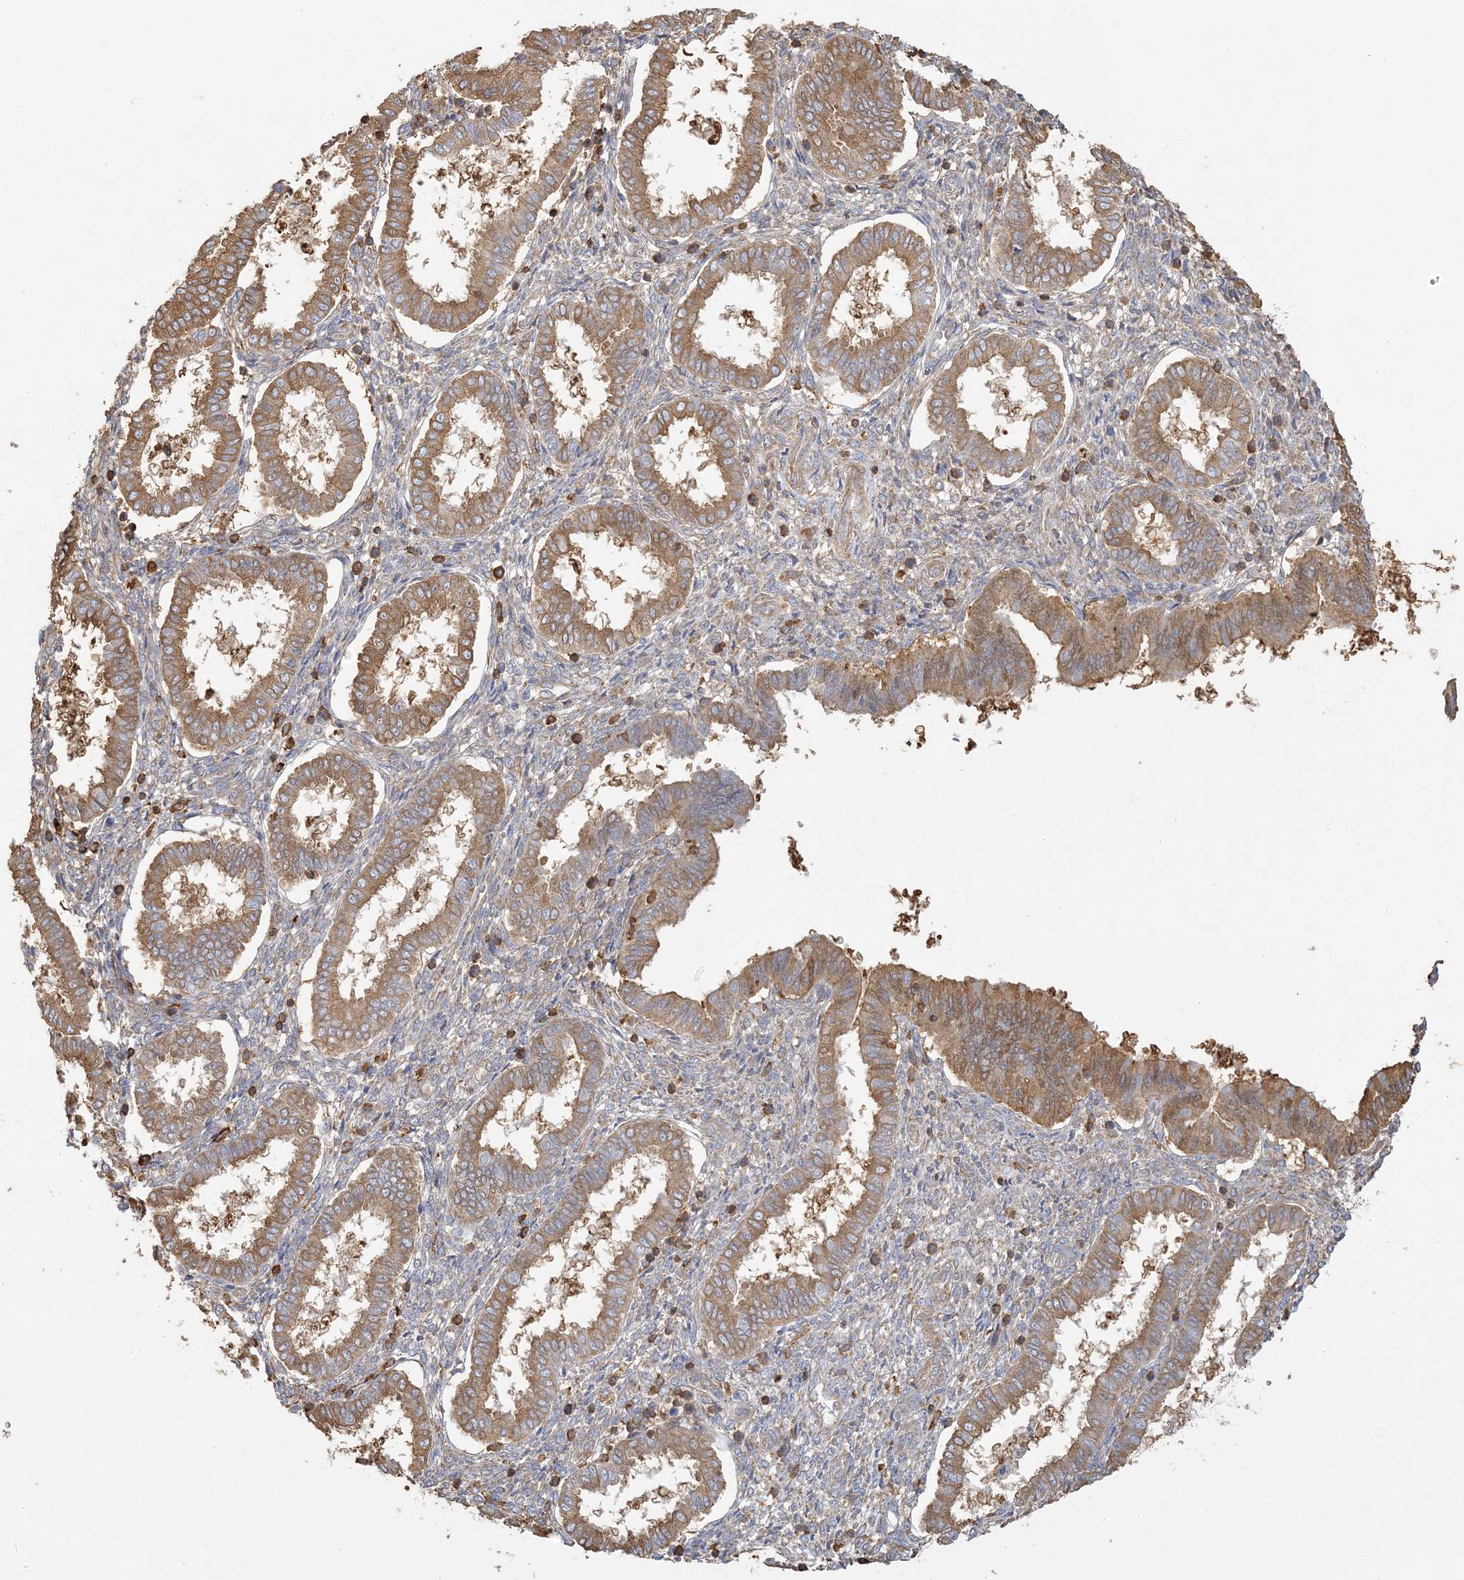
{"staining": {"intensity": "weak", "quantity": "<25%", "location": "cytoplasmic/membranous"}, "tissue": "endometrium", "cell_type": "Cells in endometrial stroma", "image_type": "normal", "snomed": [{"axis": "morphology", "description": "Normal tissue, NOS"}, {"axis": "topography", "description": "Endometrium"}], "caption": "A histopathology image of human endometrium is negative for staining in cells in endometrial stroma. The staining was performed using DAB to visualize the protein expression in brown, while the nuclei were stained in blue with hematoxylin (Magnification: 20x).", "gene": "ANKS1A", "patient": {"sex": "female", "age": 24}}